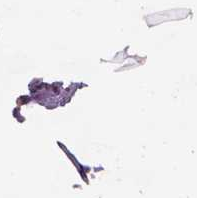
{"staining": {"intensity": "strong", "quantity": "<25%", "location": "cytoplasmic/membranous"}, "tissue": "salivary gland", "cell_type": "Glandular cells", "image_type": "normal", "snomed": [{"axis": "morphology", "description": "Normal tissue, NOS"}, {"axis": "topography", "description": "Salivary gland"}], "caption": "A brown stain shows strong cytoplasmic/membranous positivity of a protein in glandular cells of benign human salivary gland.", "gene": "NUDT16L1", "patient": {"sex": "male", "age": 38}}